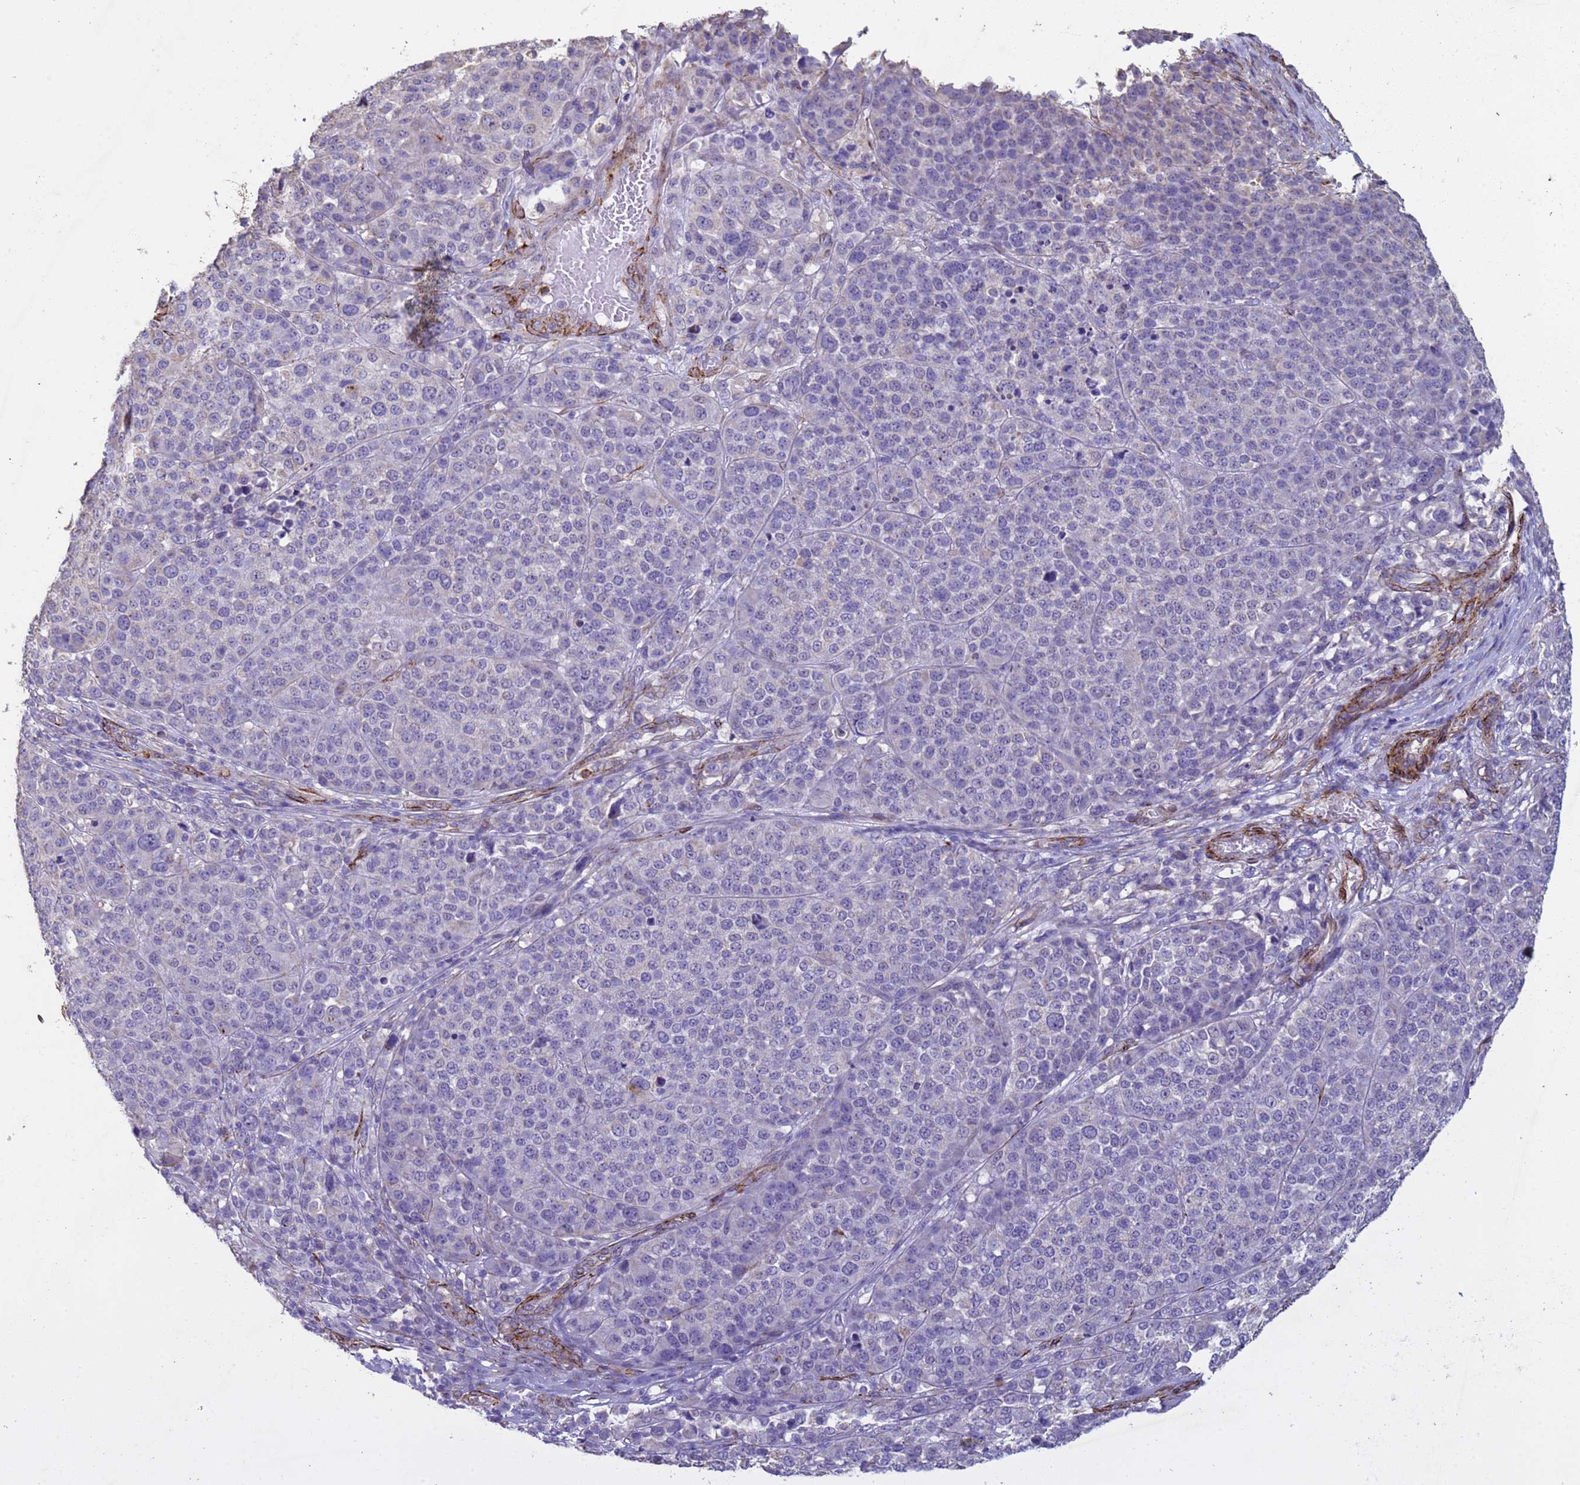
{"staining": {"intensity": "negative", "quantity": "none", "location": "none"}, "tissue": "melanoma", "cell_type": "Tumor cells", "image_type": "cancer", "snomed": [{"axis": "morphology", "description": "Malignant melanoma, Metastatic site"}, {"axis": "topography", "description": "Lymph node"}], "caption": "Immunohistochemical staining of human melanoma reveals no significant positivity in tumor cells.", "gene": "GASK1A", "patient": {"sex": "male", "age": 44}}